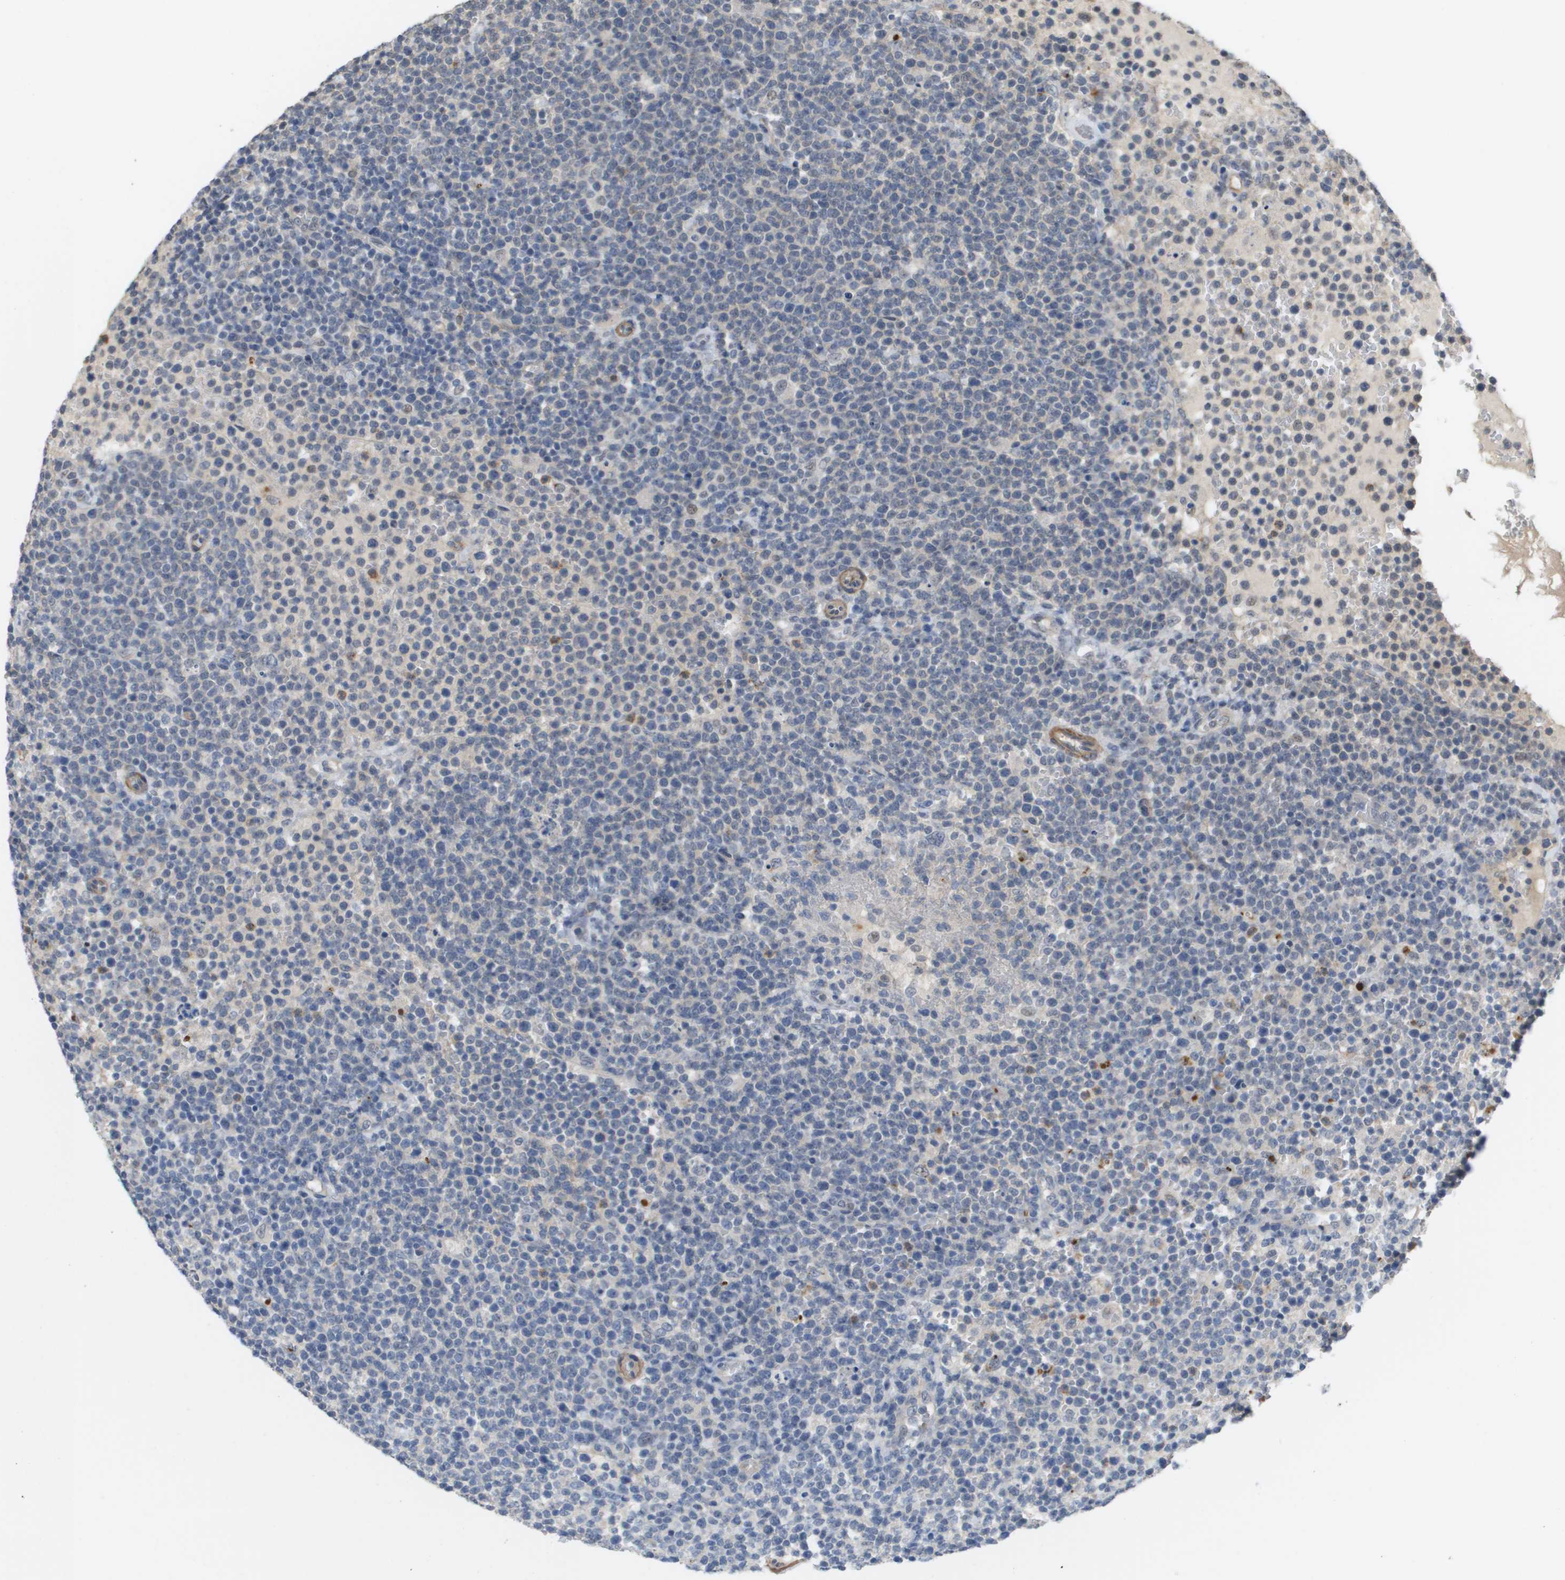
{"staining": {"intensity": "negative", "quantity": "none", "location": "none"}, "tissue": "lymphoma", "cell_type": "Tumor cells", "image_type": "cancer", "snomed": [{"axis": "morphology", "description": "Malignant lymphoma, non-Hodgkin's type, High grade"}, {"axis": "topography", "description": "Lymph node"}], "caption": "Micrograph shows no significant protein positivity in tumor cells of lymphoma.", "gene": "RNF112", "patient": {"sex": "male", "age": 61}}